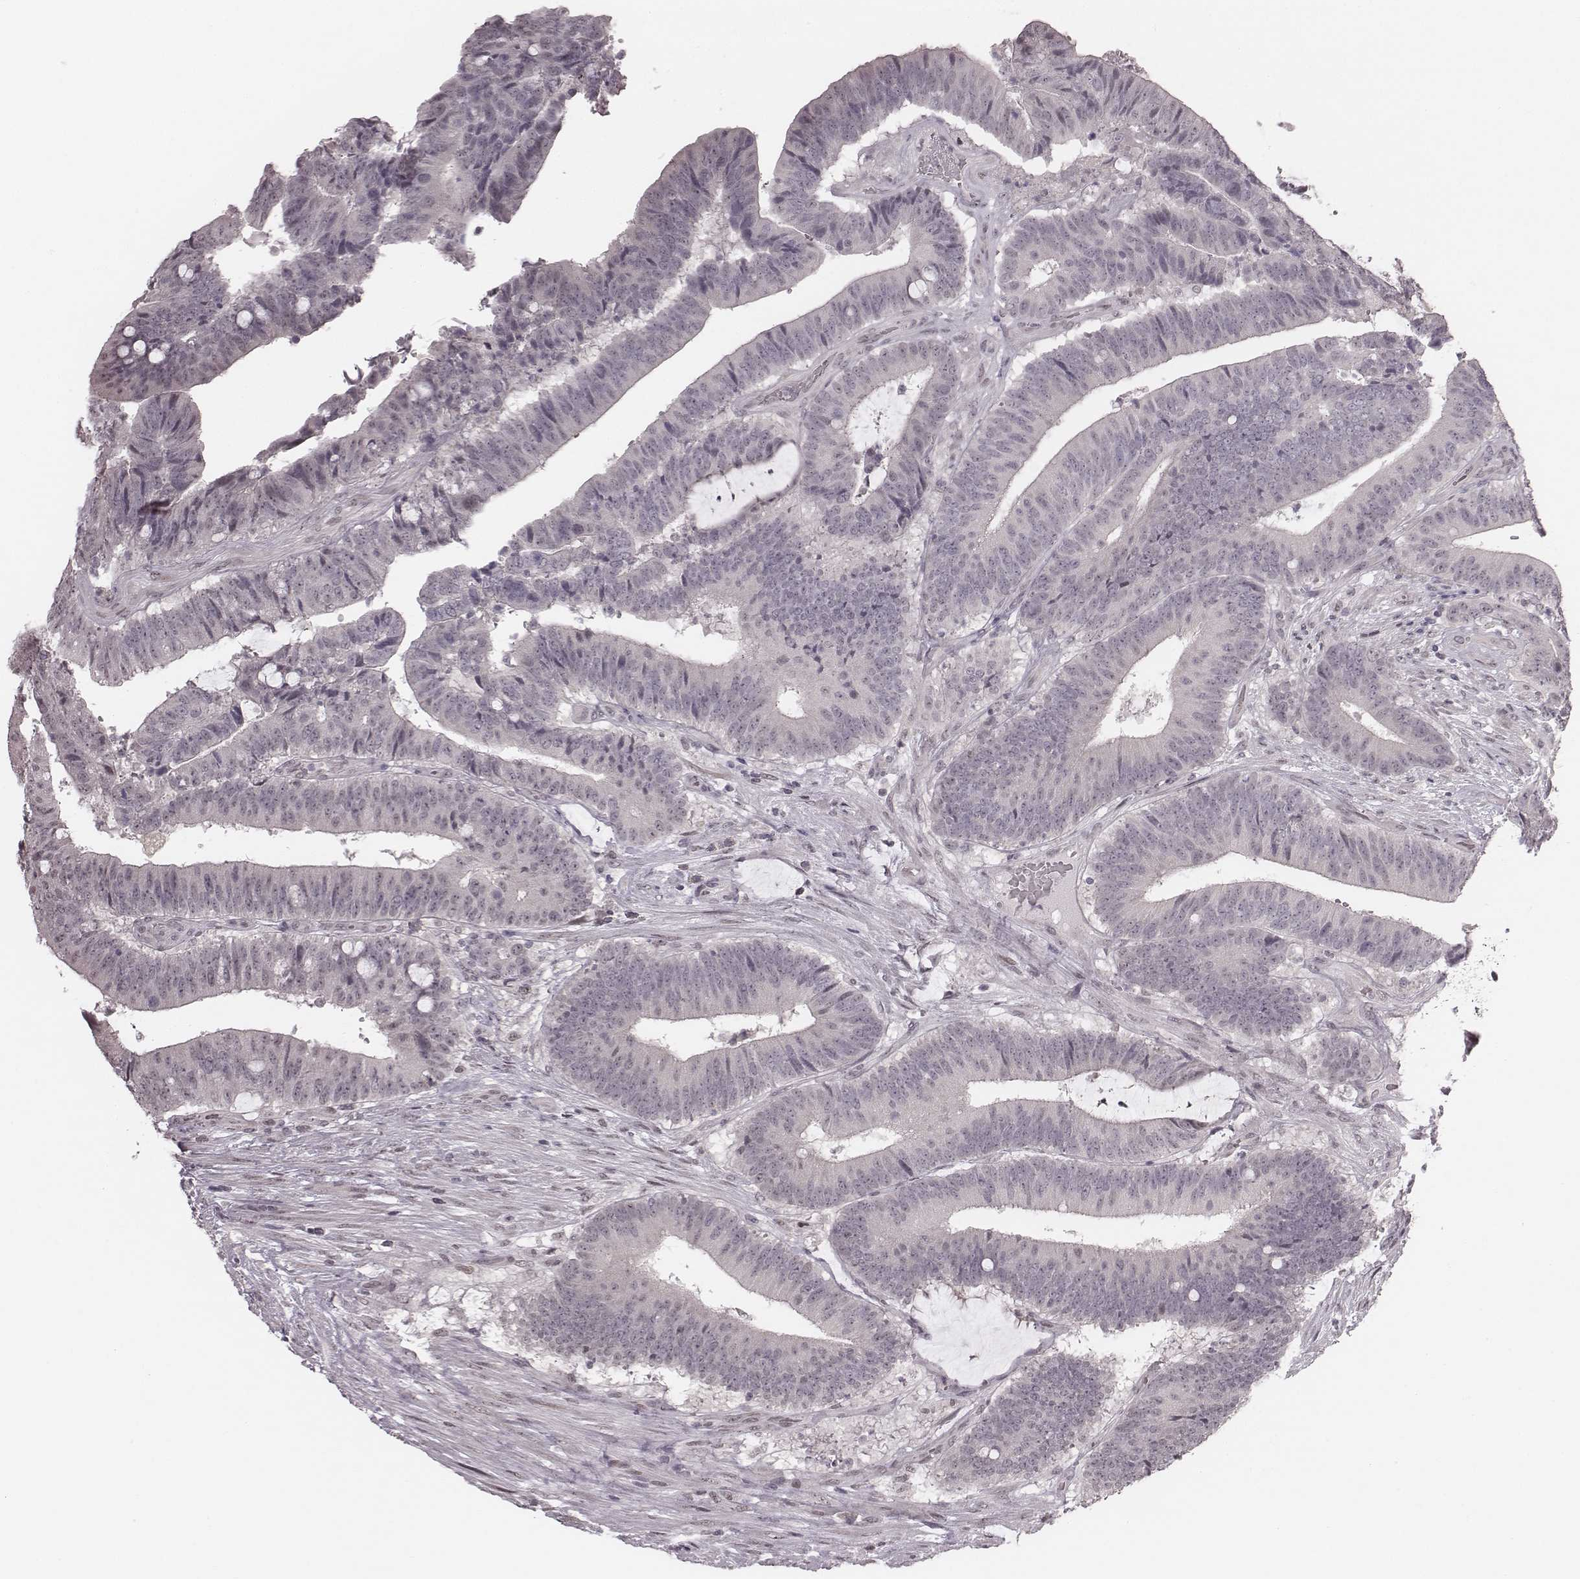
{"staining": {"intensity": "negative", "quantity": "none", "location": "none"}, "tissue": "colorectal cancer", "cell_type": "Tumor cells", "image_type": "cancer", "snomed": [{"axis": "morphology", "description": "Adenocarcinoma, NOS"}, {"axis": "topography", "description": "Colon"}], "caption": "Immunohistochemistry (IHC) micrograph of neoplastic tissue: colorectal adenocarcinoma stained with DAB (3,3'-diaminobenzidine) shows no significant protein expression in tumor cells.", "gene": "RPGRIP1", "patient": {"sex": "female", "age": 43}}